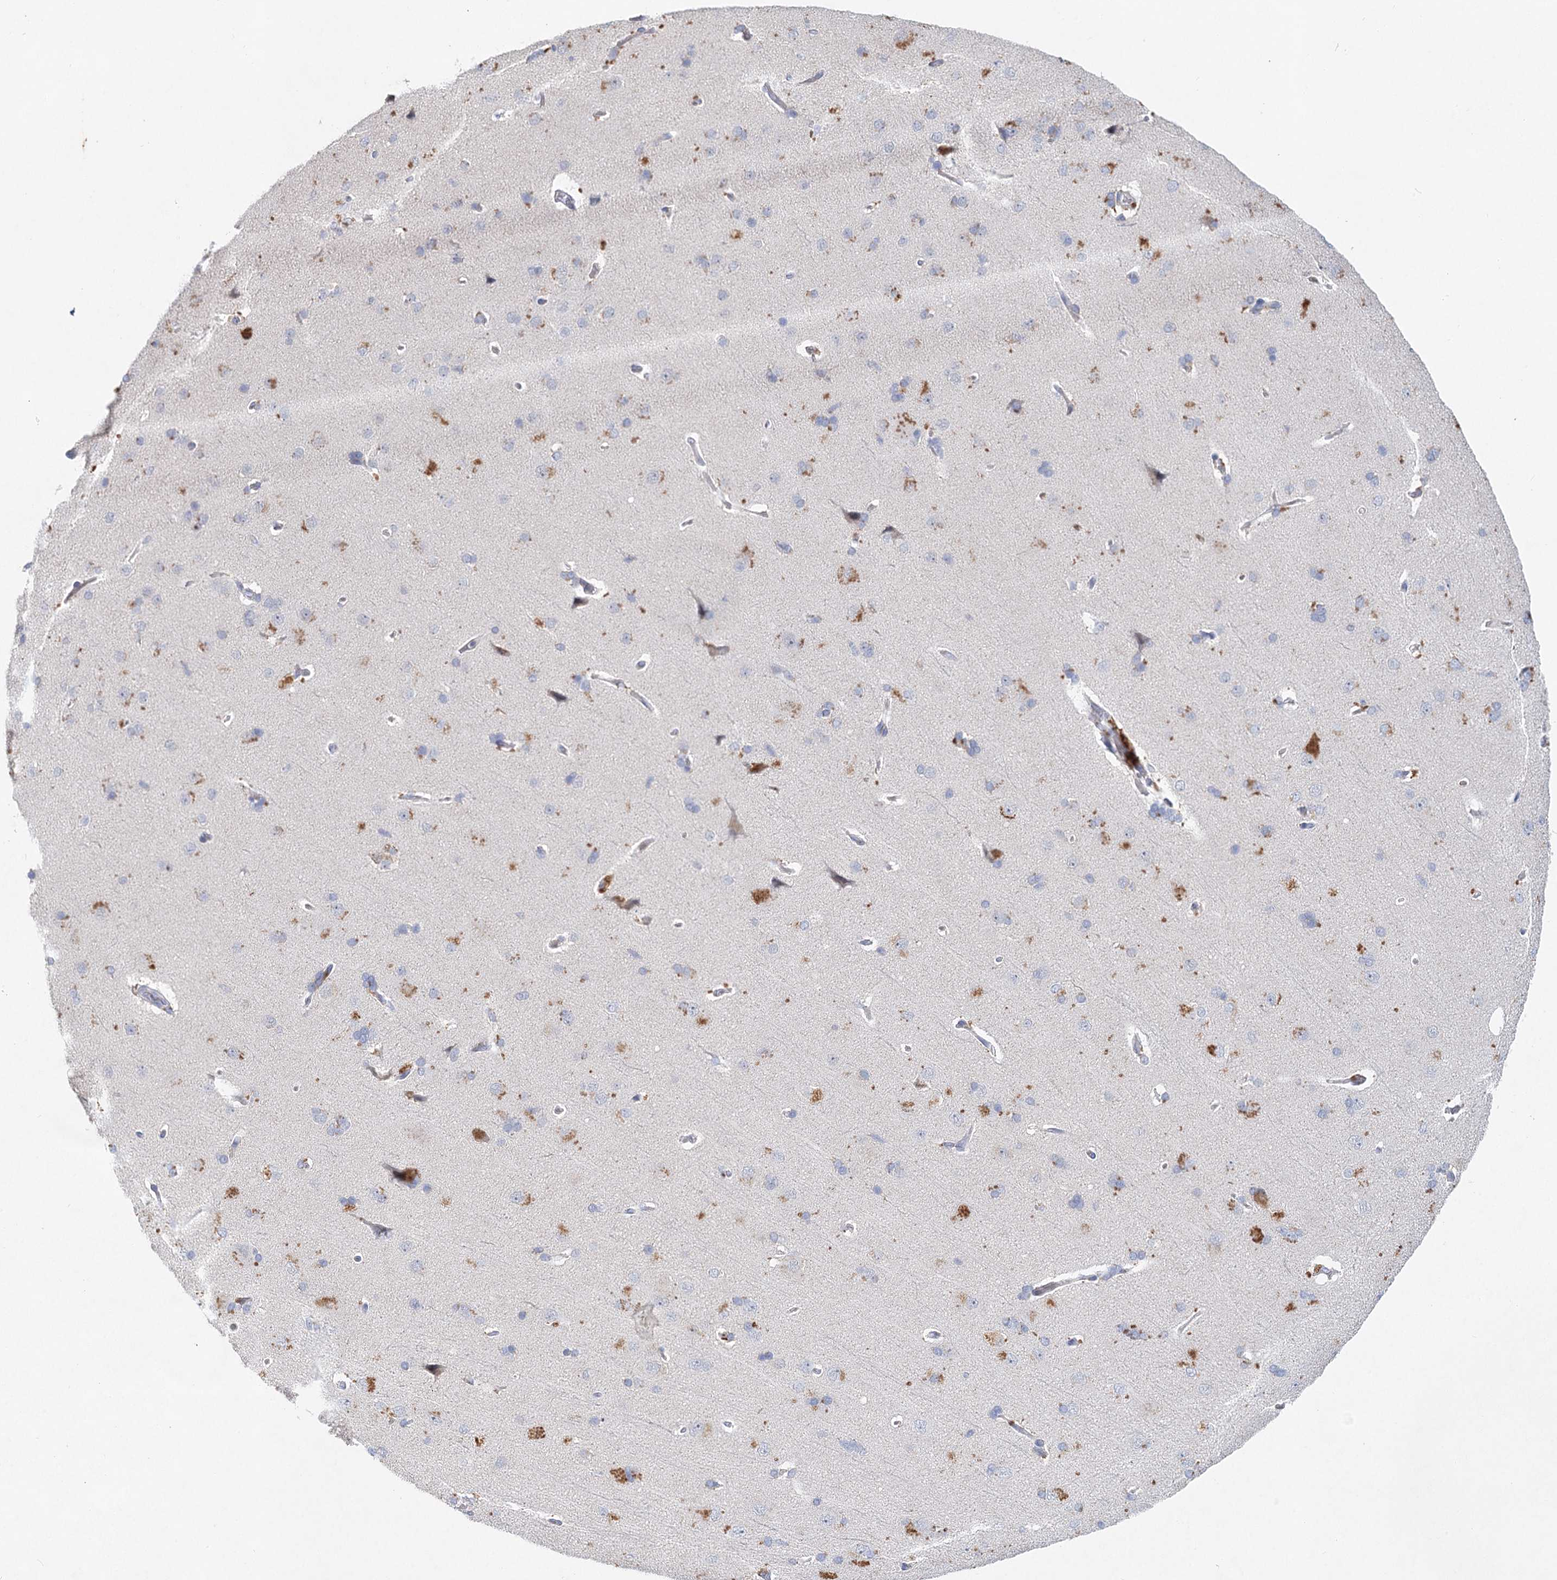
{"staining": {"intensity": "negative", "quantity": "none", "location": "none"}, "tissue": "cerebral cortex", "cell_type": "Endothelial cells", "image_type": "normal", "snomed": [{"axis": "morphology", "description": "Normal tissue, NOS"}, {"axis": "topography", "description": "Cerebral cortex"}], "caption": "High power microscopy histopathology image of an IHC histopathology image of benign cerebral cortex, revealing no significant expression in endothelial cells.", "gene": "XPO6", "patient": {"sex": "male", "age": 62}}